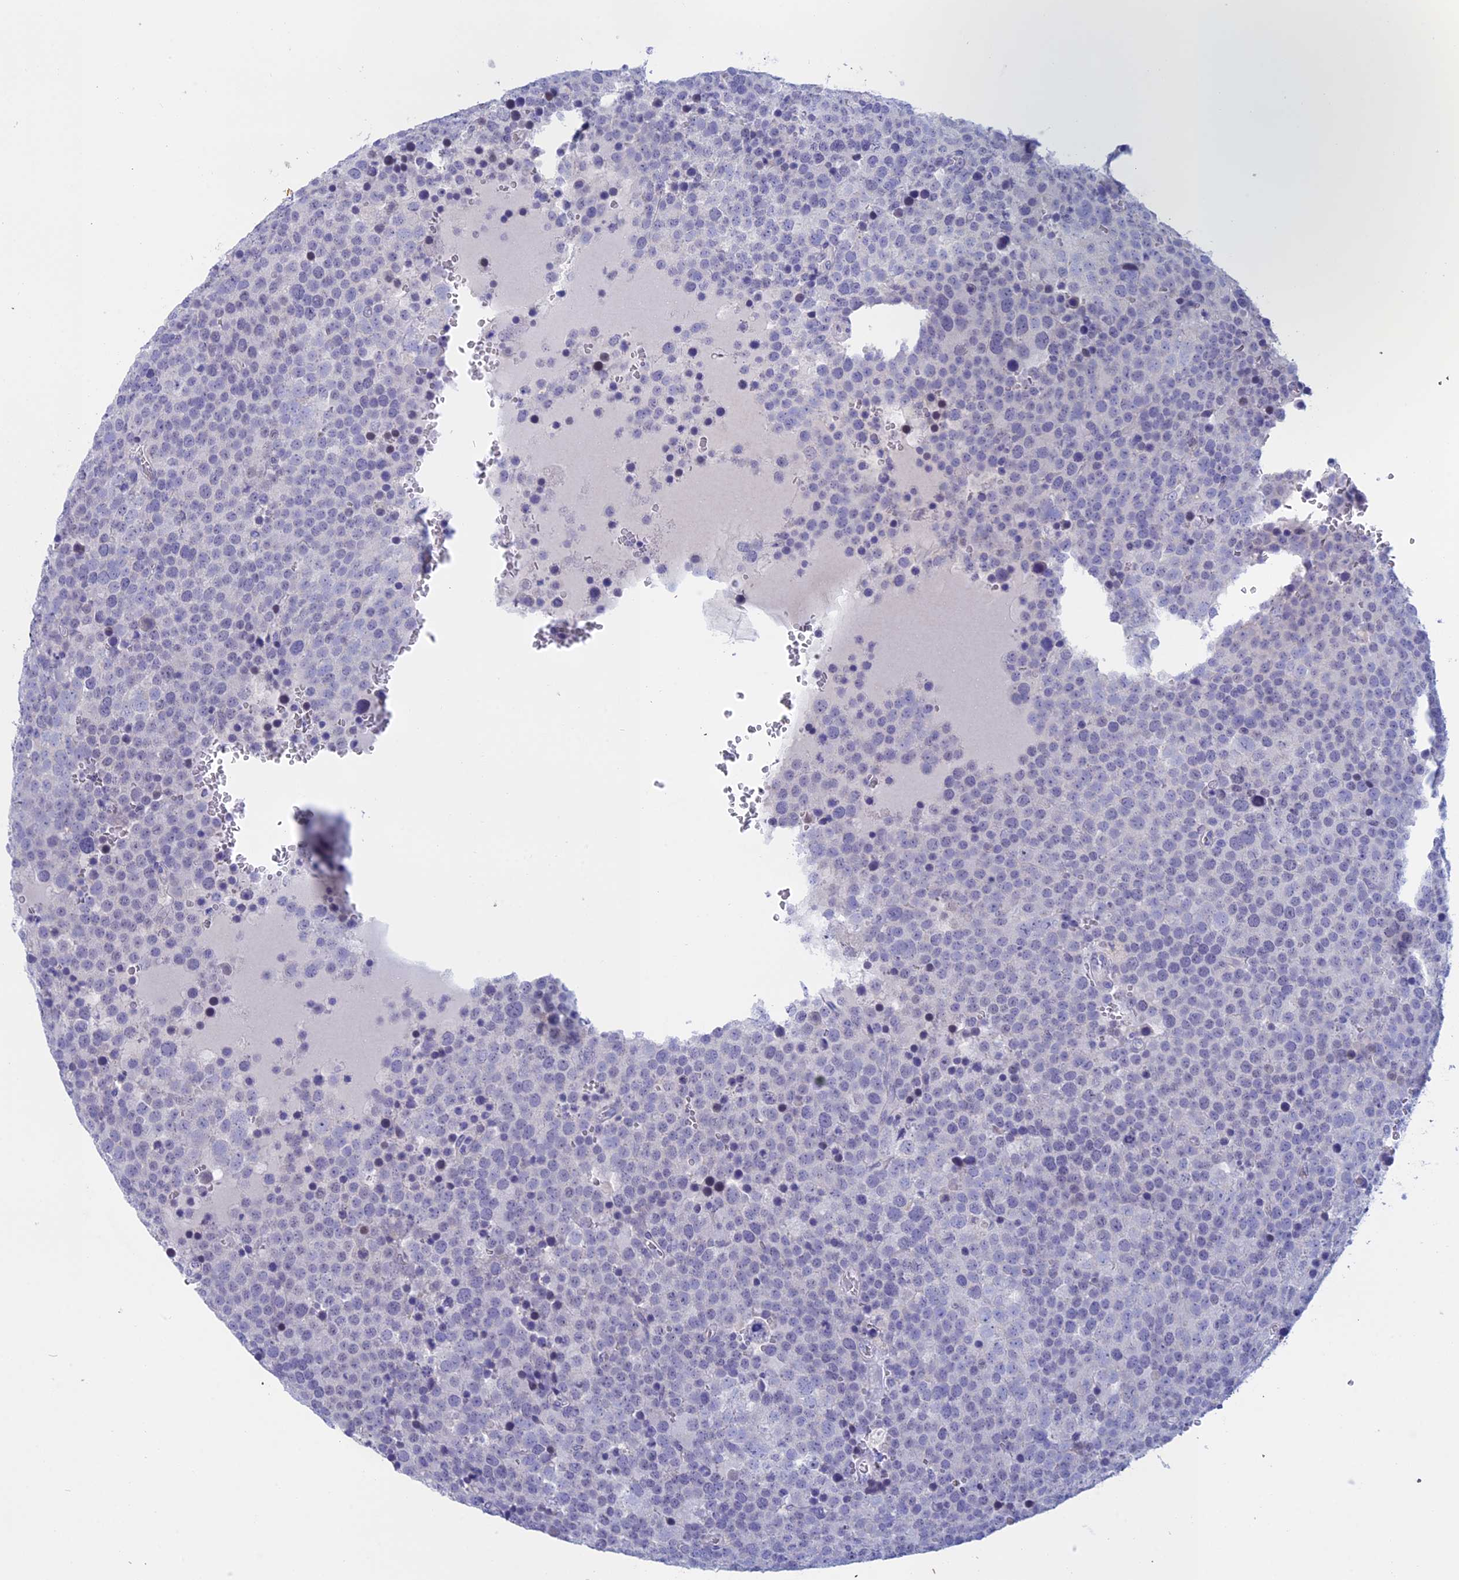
{"staining": {"intensity": "negative", "quantity": "none", "location": "none"}, "tissue": "testis cancer", "cell_type": "Tumor cells", "image_type": "cancer", "snomed": [{"axis": "morphology", "description": "Seminoma, NOS"}, {"axis": "topography", "description": "Testis"}], "caption": "Immunohistochemistry (IHC) histopathology image of neoplastic tissue: seminoma (testis) stained with DAB (3,3'-diaminobenzidine) demonstrates no significant protein staining in tumor cells.", "gene": "BTBD19", "patient": {"sex": "male", "age": 71}}